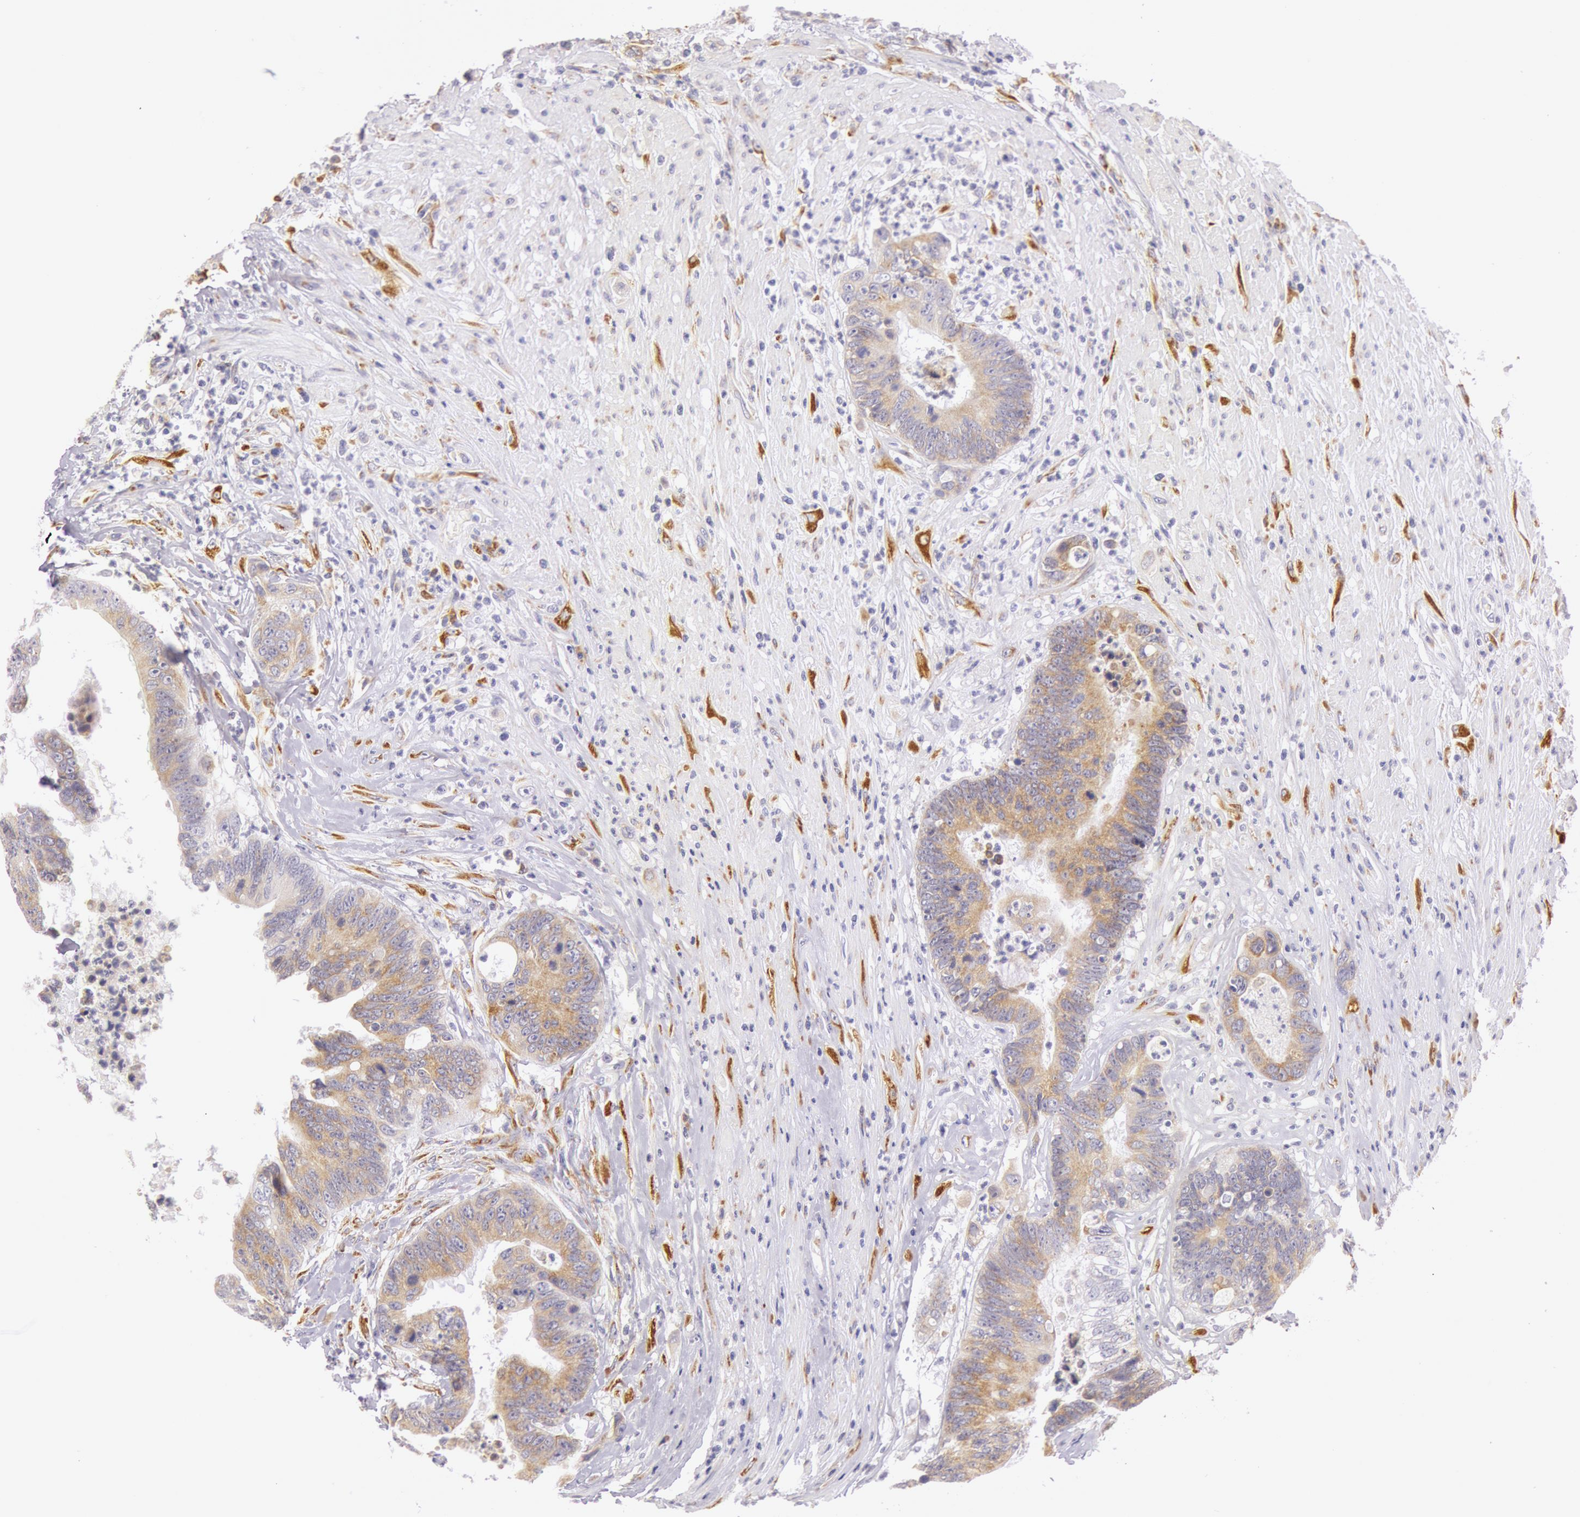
{"staining": {"intensity": "weak", "quantity": "25%-75%", "location": "cytoplasmic/membranous"}, "tissue": "colorectal cancer", "cell_type": "Tumor cells", "image_type": "cancer", "snomed": [{"axis": "morphology", "description": "Adenocarcinoma, NOS"}, {"axis": "topography", "description": "Rectum"}], "caption": "Immunohistochemical staining of human colorectal cancer shows low levels of weak cytoplasmic/membranous positivity in approximately 25%-75% of tumor cells. (DAB = brown stain, brightfield microscopy at high magnification).", "gene": "CIDEB", "patient": {"sex": "female", "age": 65}}